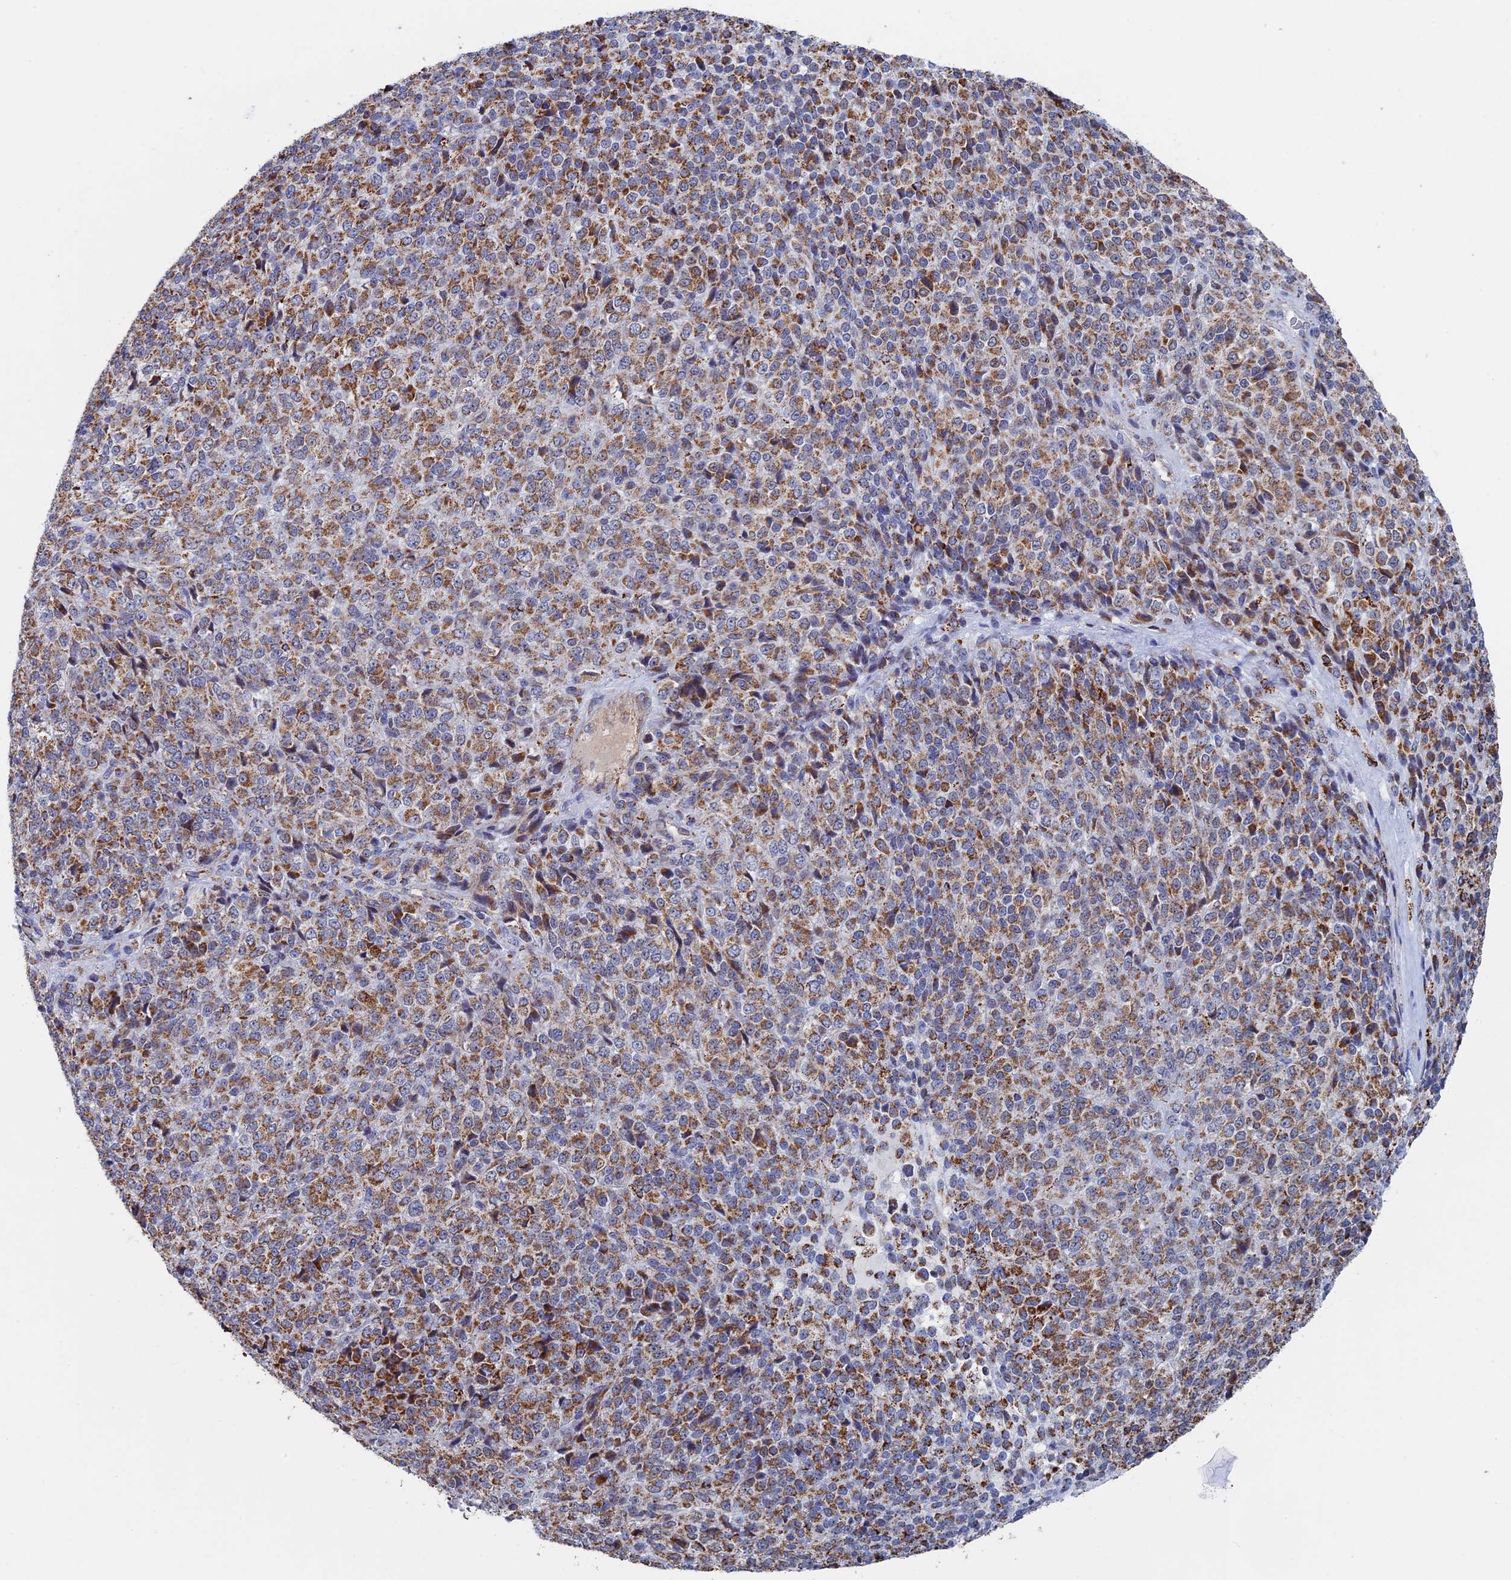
{"staining": {"intensity": "moderate", "quantity": ">75%", "location": "cytoplasmic/membranous"}, "tissue": "melanoma", "cell_type": "Tumor cells", "image_type": "cancer", "snomed": [{"axis": "morphology", "description": "Malignant melanoma, Metastatic site"}, {"axis": "topography", "description": "Brain"}], "caption": "This is a micrograph of immunohistochemistry (IHC) staining of melanoma, which shows moderate positivity in the cytoplasmic/membranous of tumor cells.", "gene": "SEC24D", "patient": {"sex": "female", "age": 56}}